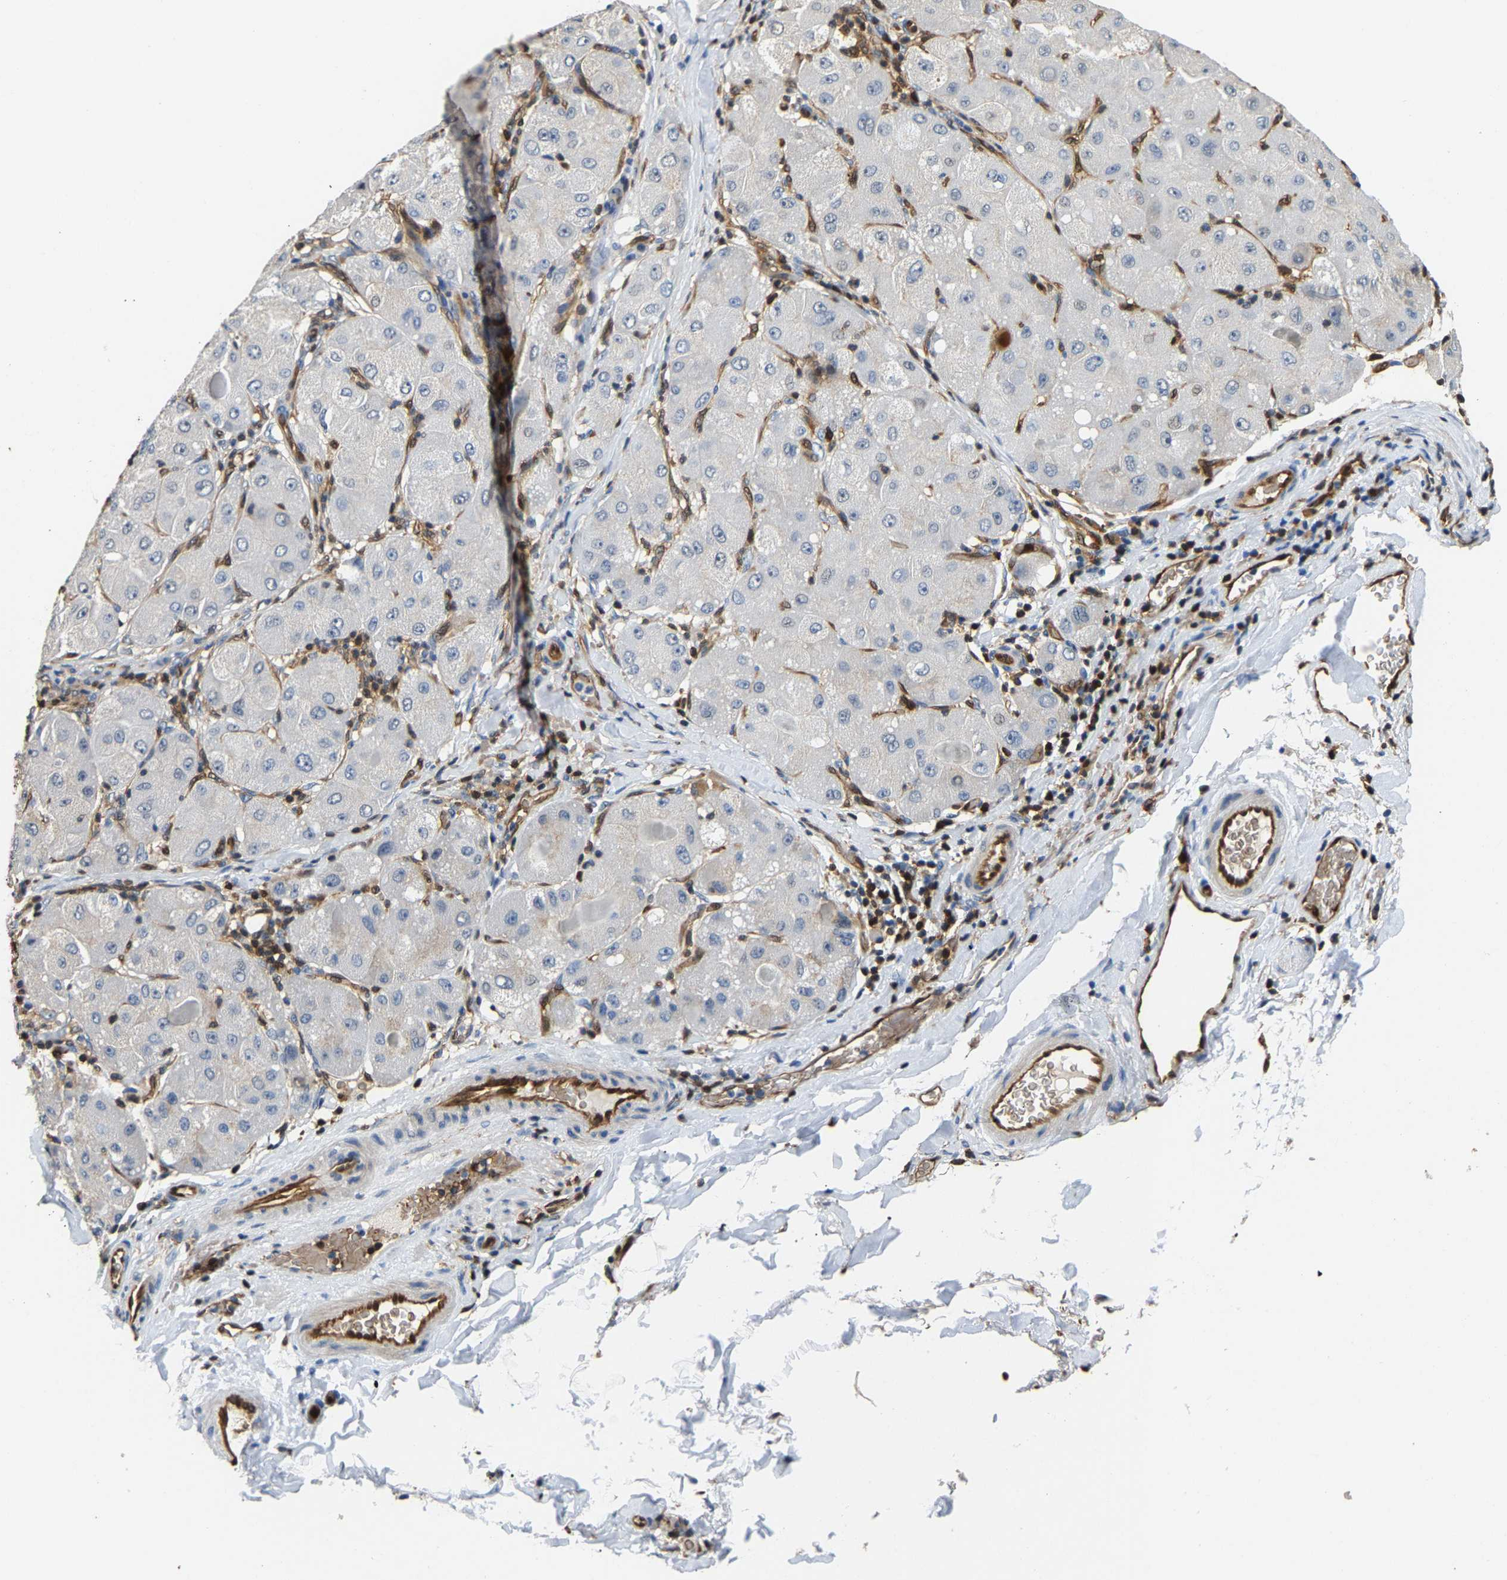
{"staining": {"intensity": "negative", "quantity": "none", "location": "none"}, "tissue": "liver cancer", "cell_type": "Tumor cells", "image_type": "cancer", "snomed": [{"axis": "morphology", "description": "Carcinoma, Hepatocellular, NOS"}, {"axis": "topography", "description": "Liver"}], "caption": "This is an immunohistochemistry (IHC) photomicrograph of hepatocellular carcinoma (liver). There is no positivity in tumor cells.", "gene": "GIMAP7", "patient": {"sex": "male", "age": 80}}